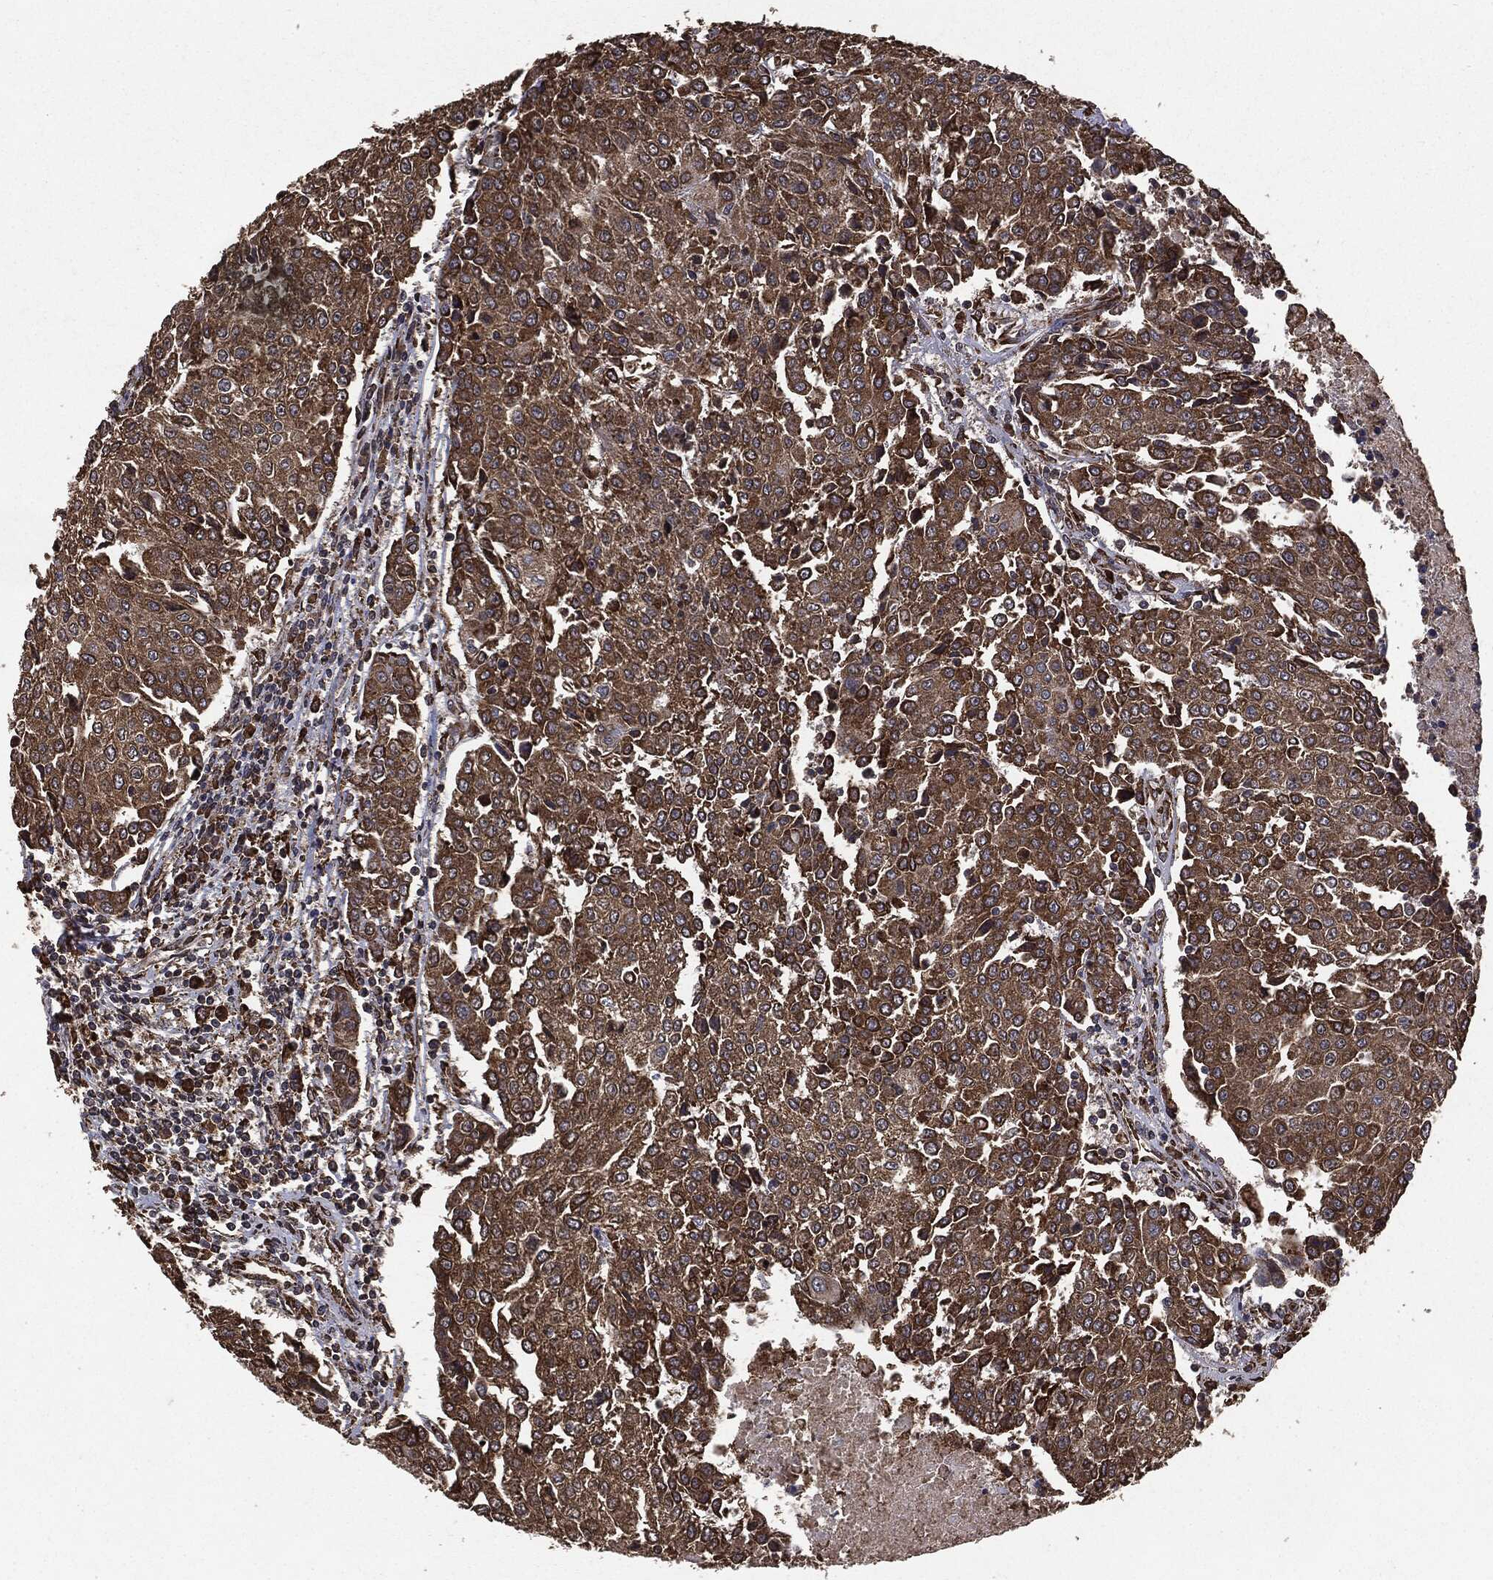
{"staining": {"intensity": "strong", "quantity": ">75%", "location": "cytoplasmic/membranous"}, "tissue": "urothelial cancer", "cell_type": "Tumor cells", "image_type": "cancer", "snomed": [{"axis": "morphology", "description": "Urothelial carcinoma, High grade"}, {"axis": "topography", "description": "Urinary bladder"}], "caption": "Brown immunohistochemical staining in high-grade urothelial carcinoma displays strong cytoplasmic/membranous staining in about >75% of tumor cells.", "gene": "MTOR", "patient": {"sex": "female", "age": 85}}